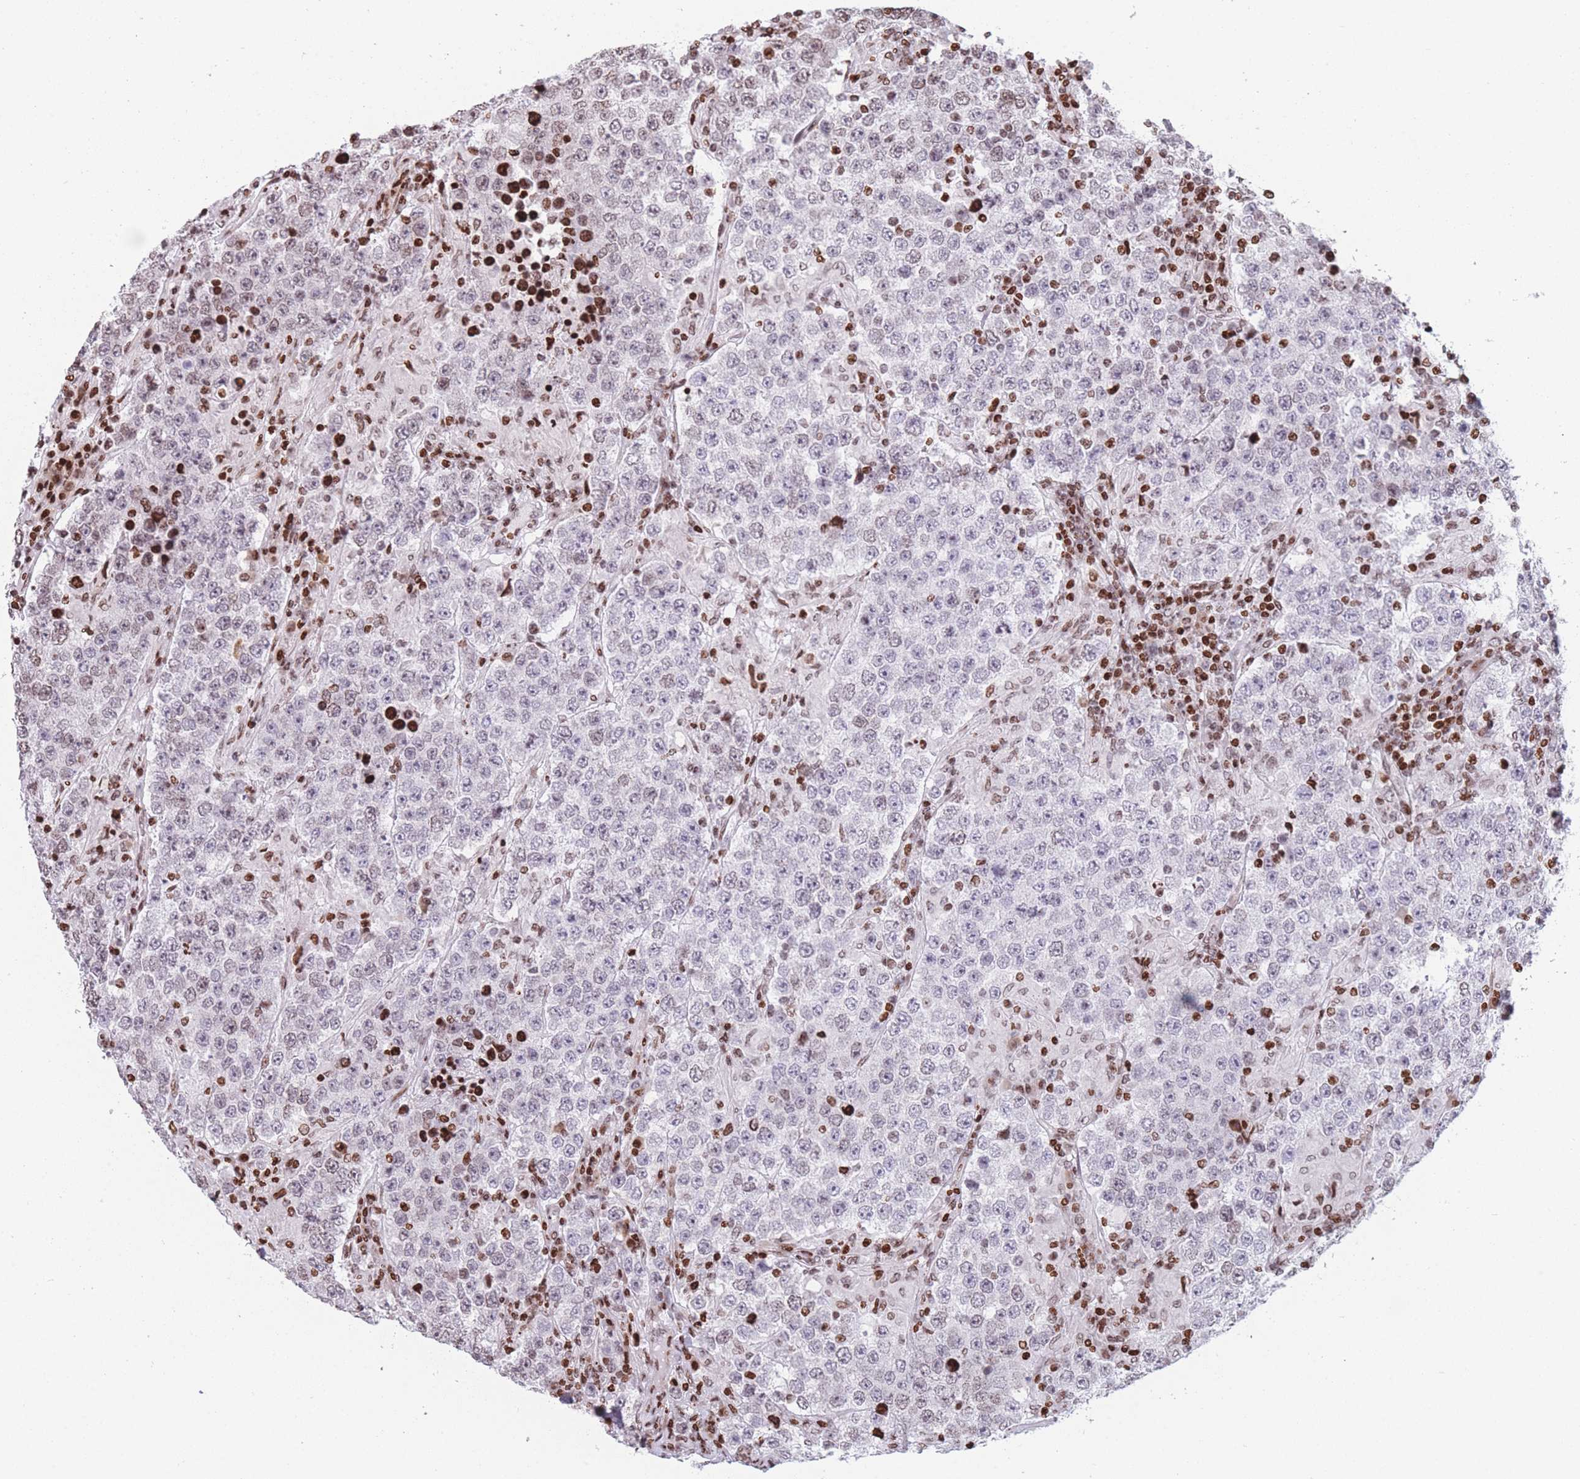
{"staining": {"intensity": "weak", "quantity": "25%-75%", "location": "nuclear"}, "tissue": "testis cancer", "cell_type": "Tumor cells", "image_type": "cancer", "snomed": [{"axis": "morphology", "description": "Normal tissue, NOS"}, {"axis": "morphology", "description": "Urothelial carcinoma, High grade"}, {"axis": "morphology", "description": "Seminoma, NOS"}, {"axis": "morphology", "description": "Carcinoma, Embryonal, NOS"}, {"axis": "topography", "description": "Urinary bladder"}, {"axis": "topography", "description": "Testis"}], "caption": "Brown immunohistochemical staining in testis embryonal carcinoma displays weak nuclear expression in about 25%-75% of tumor cells. (IHC, brightfield microscopy, high magnification).", "gene": "AK9", "patient": {"sex": "male", "age": 41}}